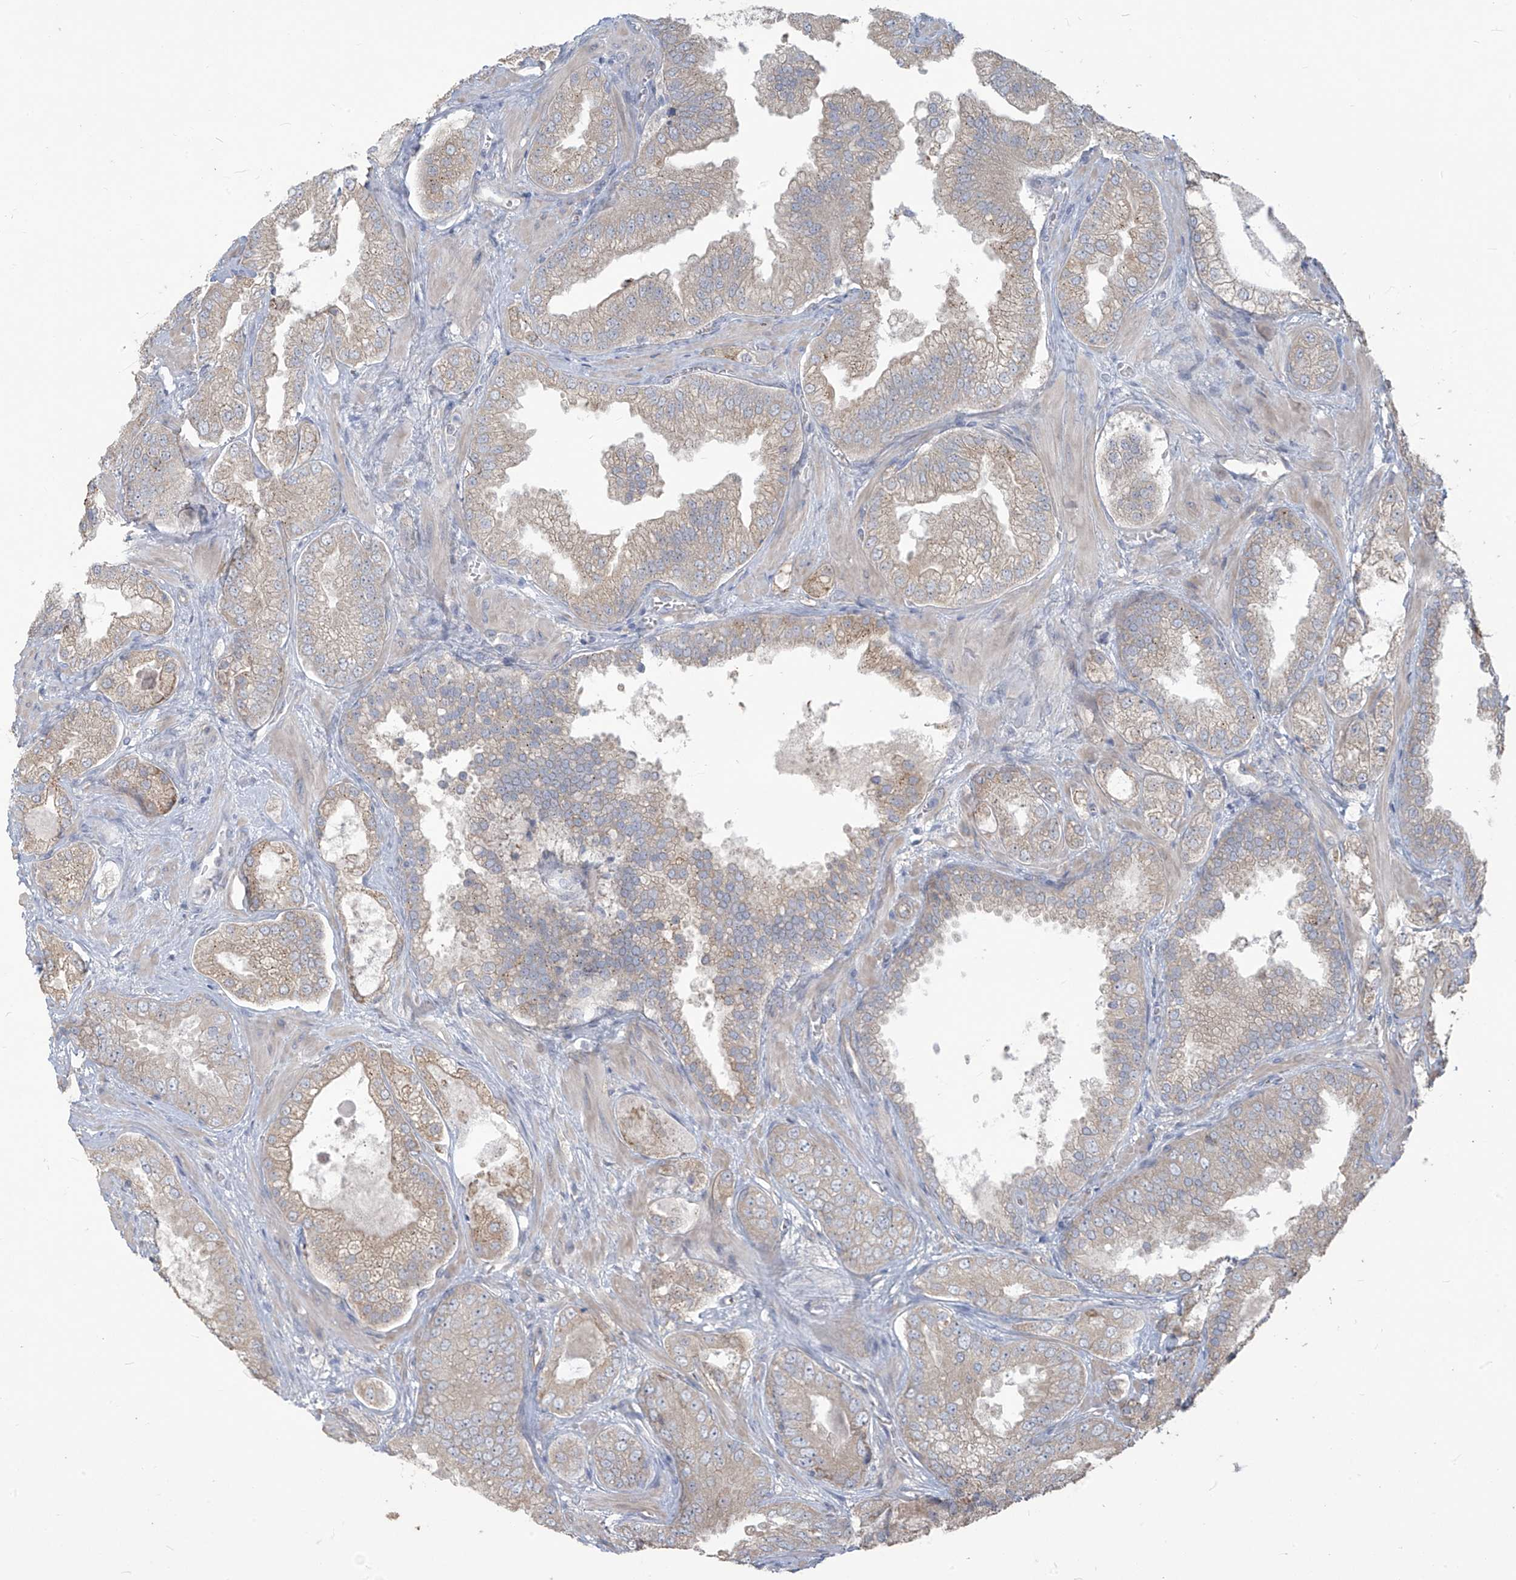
{"staining": {"intensity": "moderate", "quantity": "<25%", "location": "cytoplasmic/membranous"}, "tissue": "prostate cancer", "cell_type": "Tumor cells", "image_type": "cancer", "snomed": [{"axis": "morphology", "description": "Adenocarcinoma, High grade"}, {"axis": "topography", "description": "Prostate"}], "caption": "This histopathology image shows prostate cancer stained with immunohistochemistry (IHC) to label a protein in brown. The cytoplasmic/membranous of tumor cells show moderate positivity for the protein. Nuclei are counter-stained blue.", "gene": "MAGIX", "patient": {"sex": "male", "age": 58}}